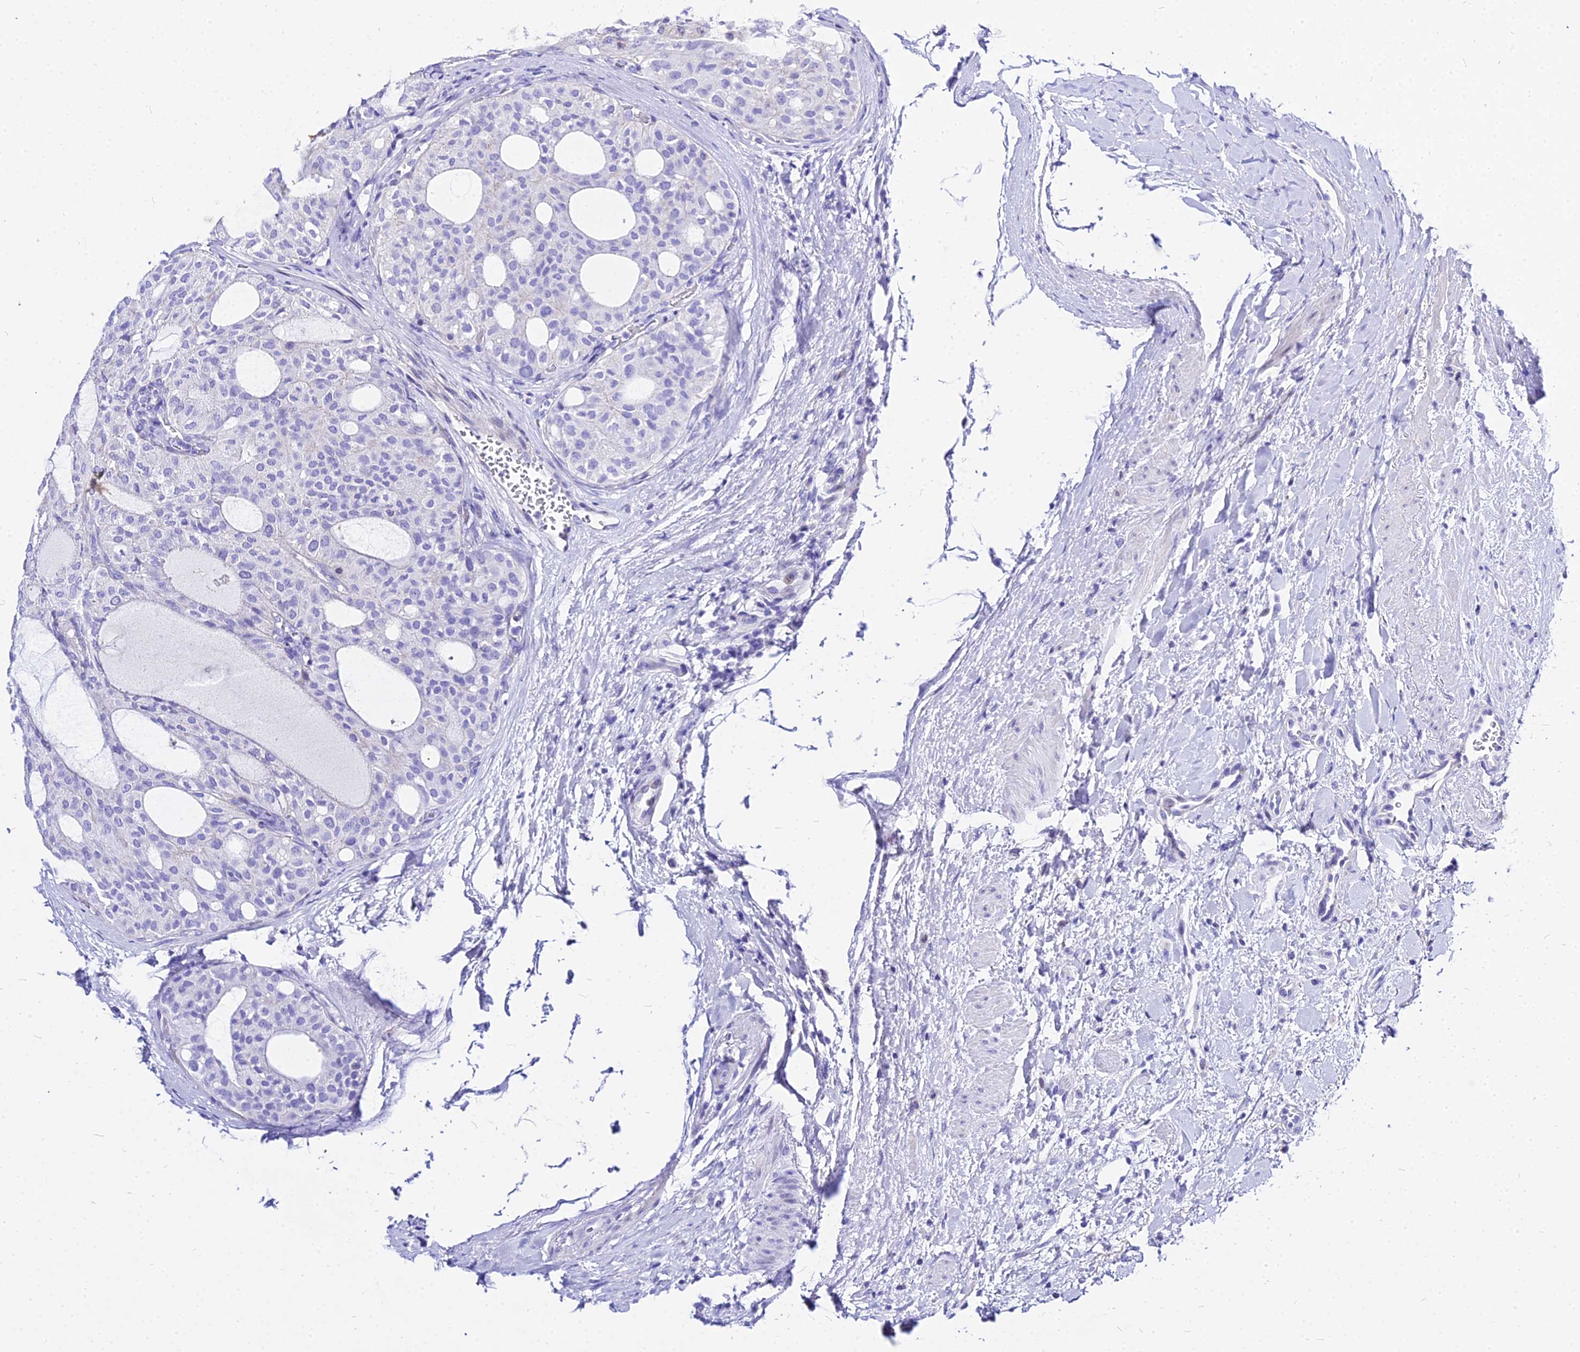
{"staining": {"intensity": "negative", "quantity": "none", "location": "none"}, "tissue": "thyroid cancer", "cell_type": "Tumor cells", "image_type": "cancer", "snomed": [{"axis": "morphology", "description": "Follicular adenoma carcinoma, NOS"}, {"axis": "topography", "description": "Thyroid gland"}], "caption": "IHC of thyroid cancer demonstrates no expression in tumor cells.", "gene": "CARD18", "patient": {"sex": "male", "age": 75}}